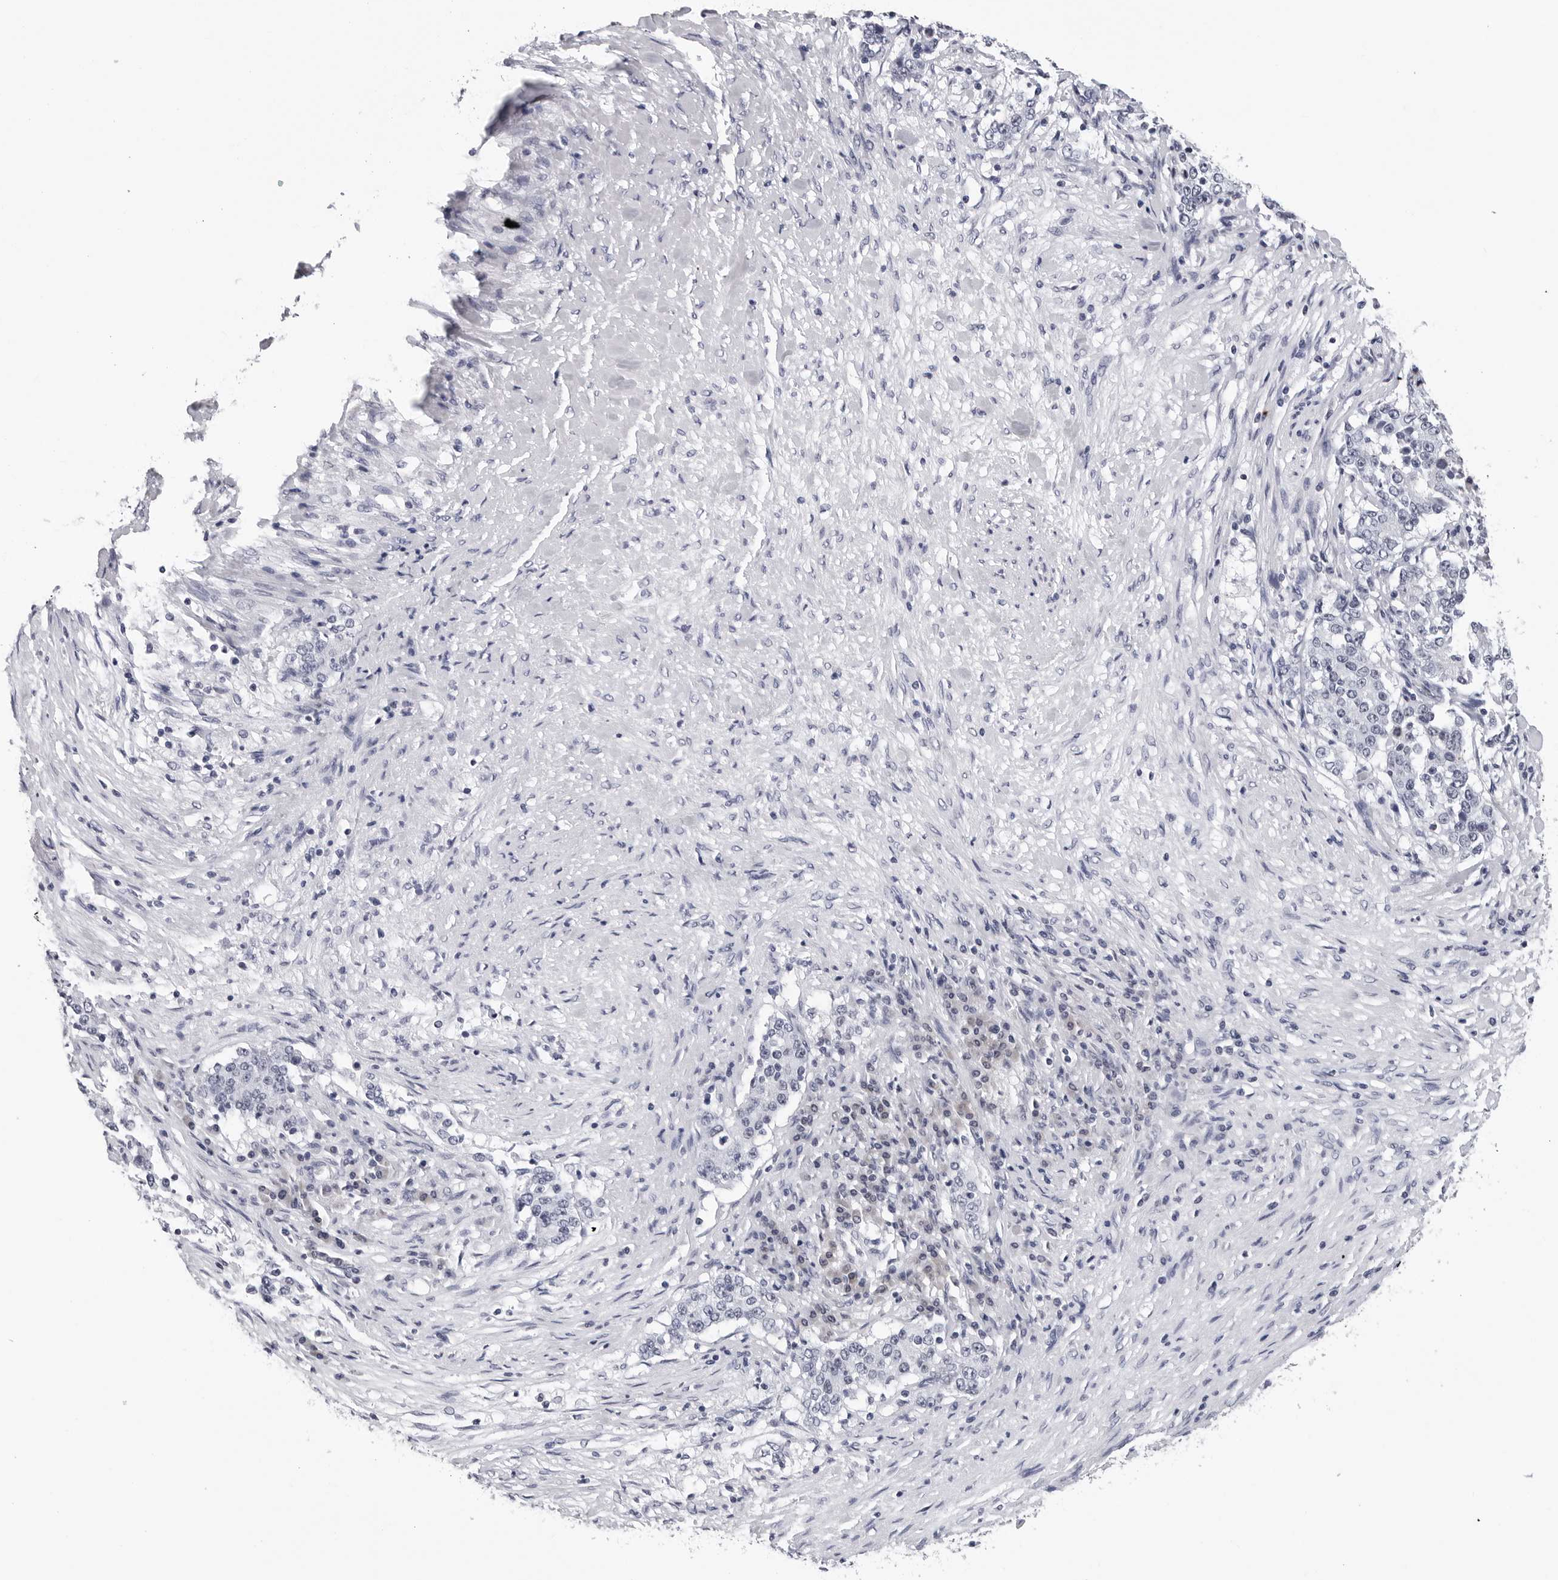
{"staining": {"intensity": "negative", "quantity": "none", "location": "none"}, "tissue": "stomach cancer", "cell_type": "Tumor cells", "image_type": "cancer", "snomed": [{"axis": "morphology", "description": "Adenocarcinoma, NOS"}, {"axis": "topography", "description": "Stomach"}], "caption": "Immunohistochemical staining of adenocarcinoma (stomach) shows no significant positivity in tumor cells.", "gene": "GNL2", "patient": {"sex": "male", "age": 59}}